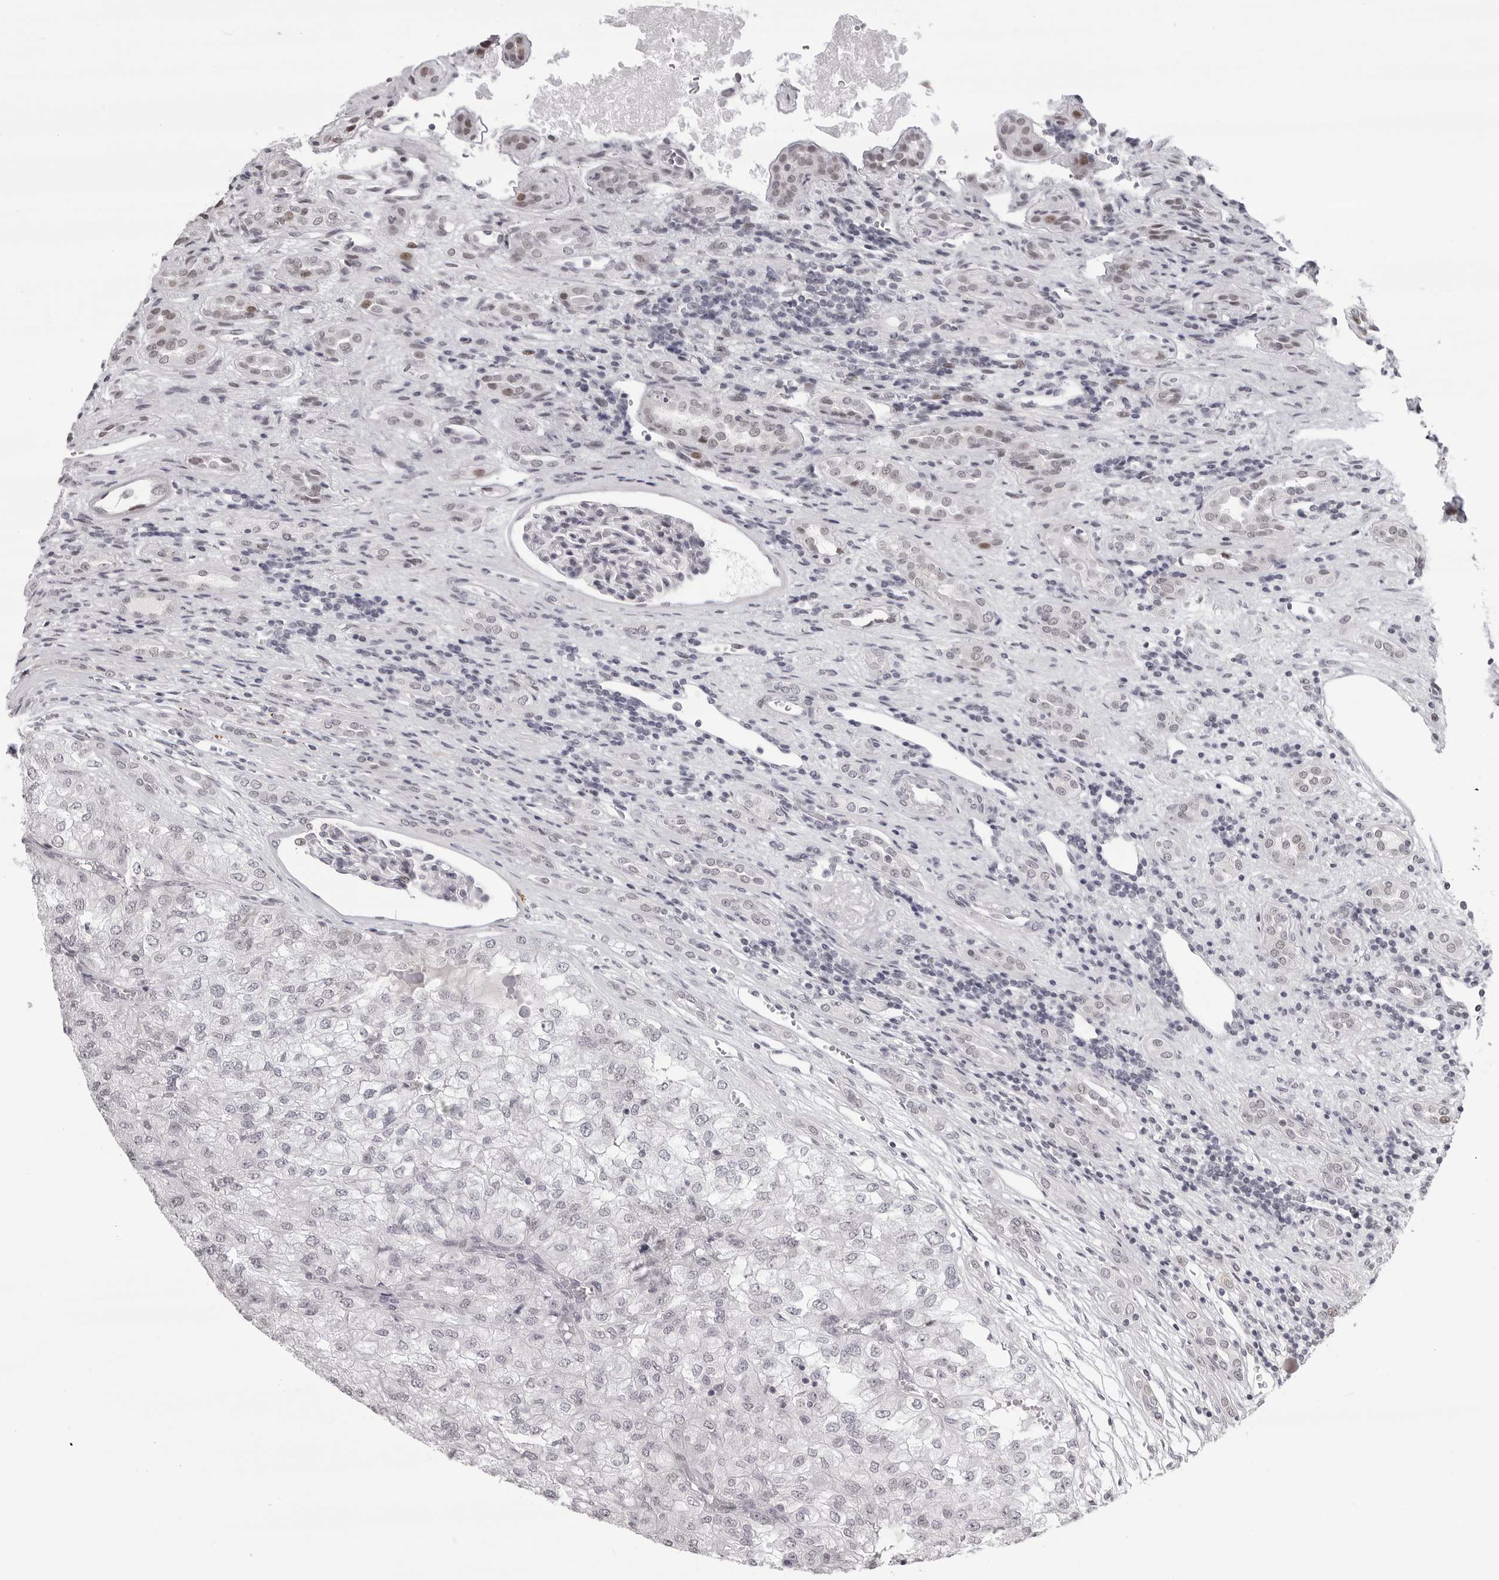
{"staining": {"intensity": "negative", "quantity": "none", "location": "none"}, "tissue": "renal cancer", "cell_type": "Tumor cells", "image_type": "cancer", "snomed": [{"axis": "morphology", "description": "Adenocarcinoma, NOS"}, {"axis": "topography", "description": "Kidney"}], "caption": "Immunohistochemistry (IHC) of renal adenocarcinoma displays no positivity in tumor cells. Brightfield microscopy of immunohistochemistry (IHC) stained with DAB (3,3'-diaminobenzidine) (brown) and hematoxylin (blue), captured at high magnification.", "gene": "PHF3", "patient": {"sex": "female", "age": 54}}